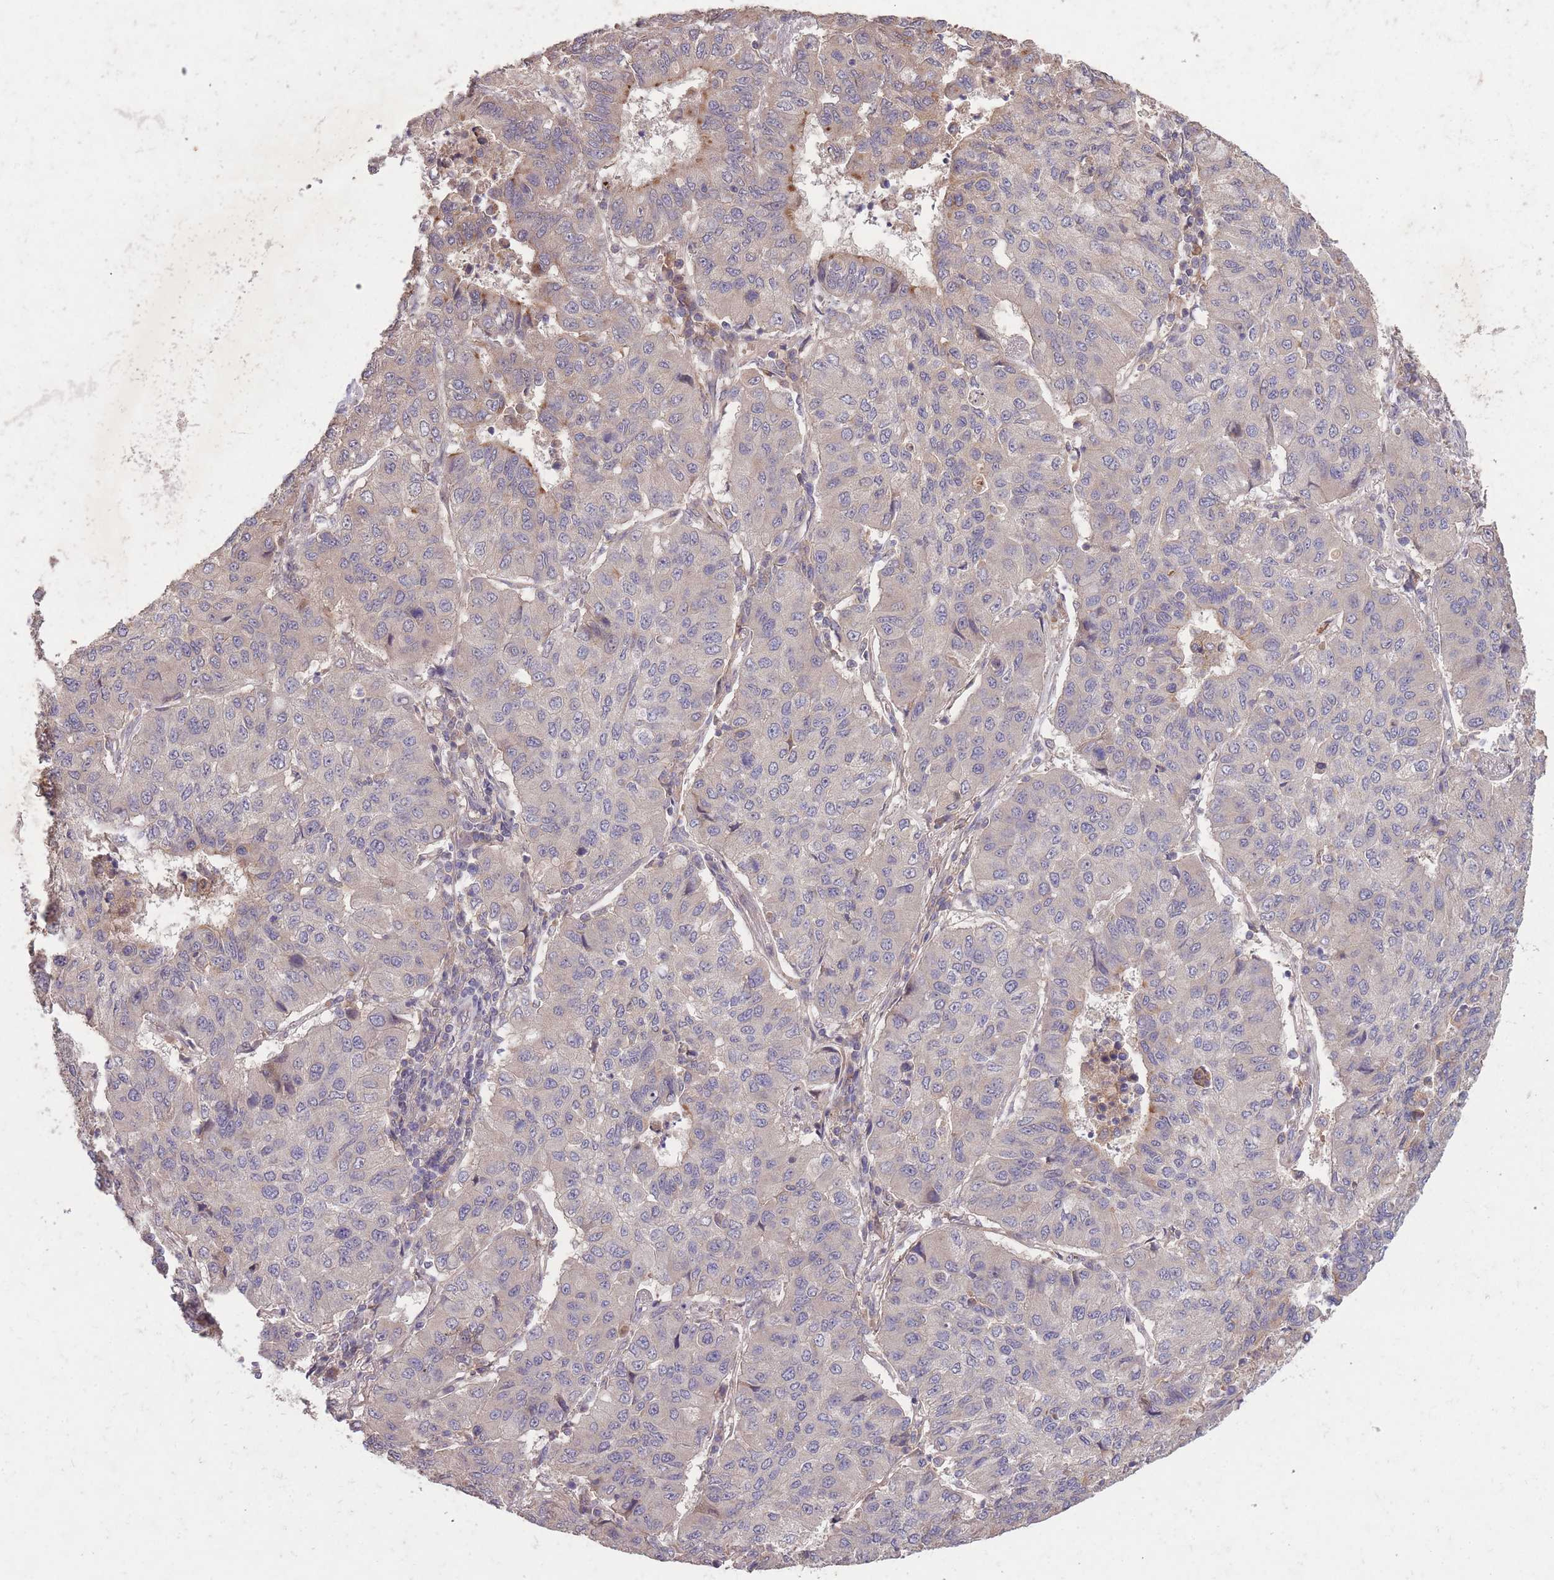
{"staining": {"intensity": "weak", "quantity": "<25%", "location": "cytoplasmic/membranous"}, "tissue": "lung cancer", "cell_type": "Tumor cells", "image_type": "cancer", "snomed": [{"axis": "morphology", "description": "Squamous cell carcinoma, NOS"}, {"axis": "topography", "description": "Lung"}], "caption": "Immunohistochemistry (IHC) histopathology image of neoplastic tissue: lung squamous cell carcinoma stained with DAB shows no significant protein positivity in tumor cells.", "gene": "OR2V2", "patient": {"sex": "male", "age": 74}}